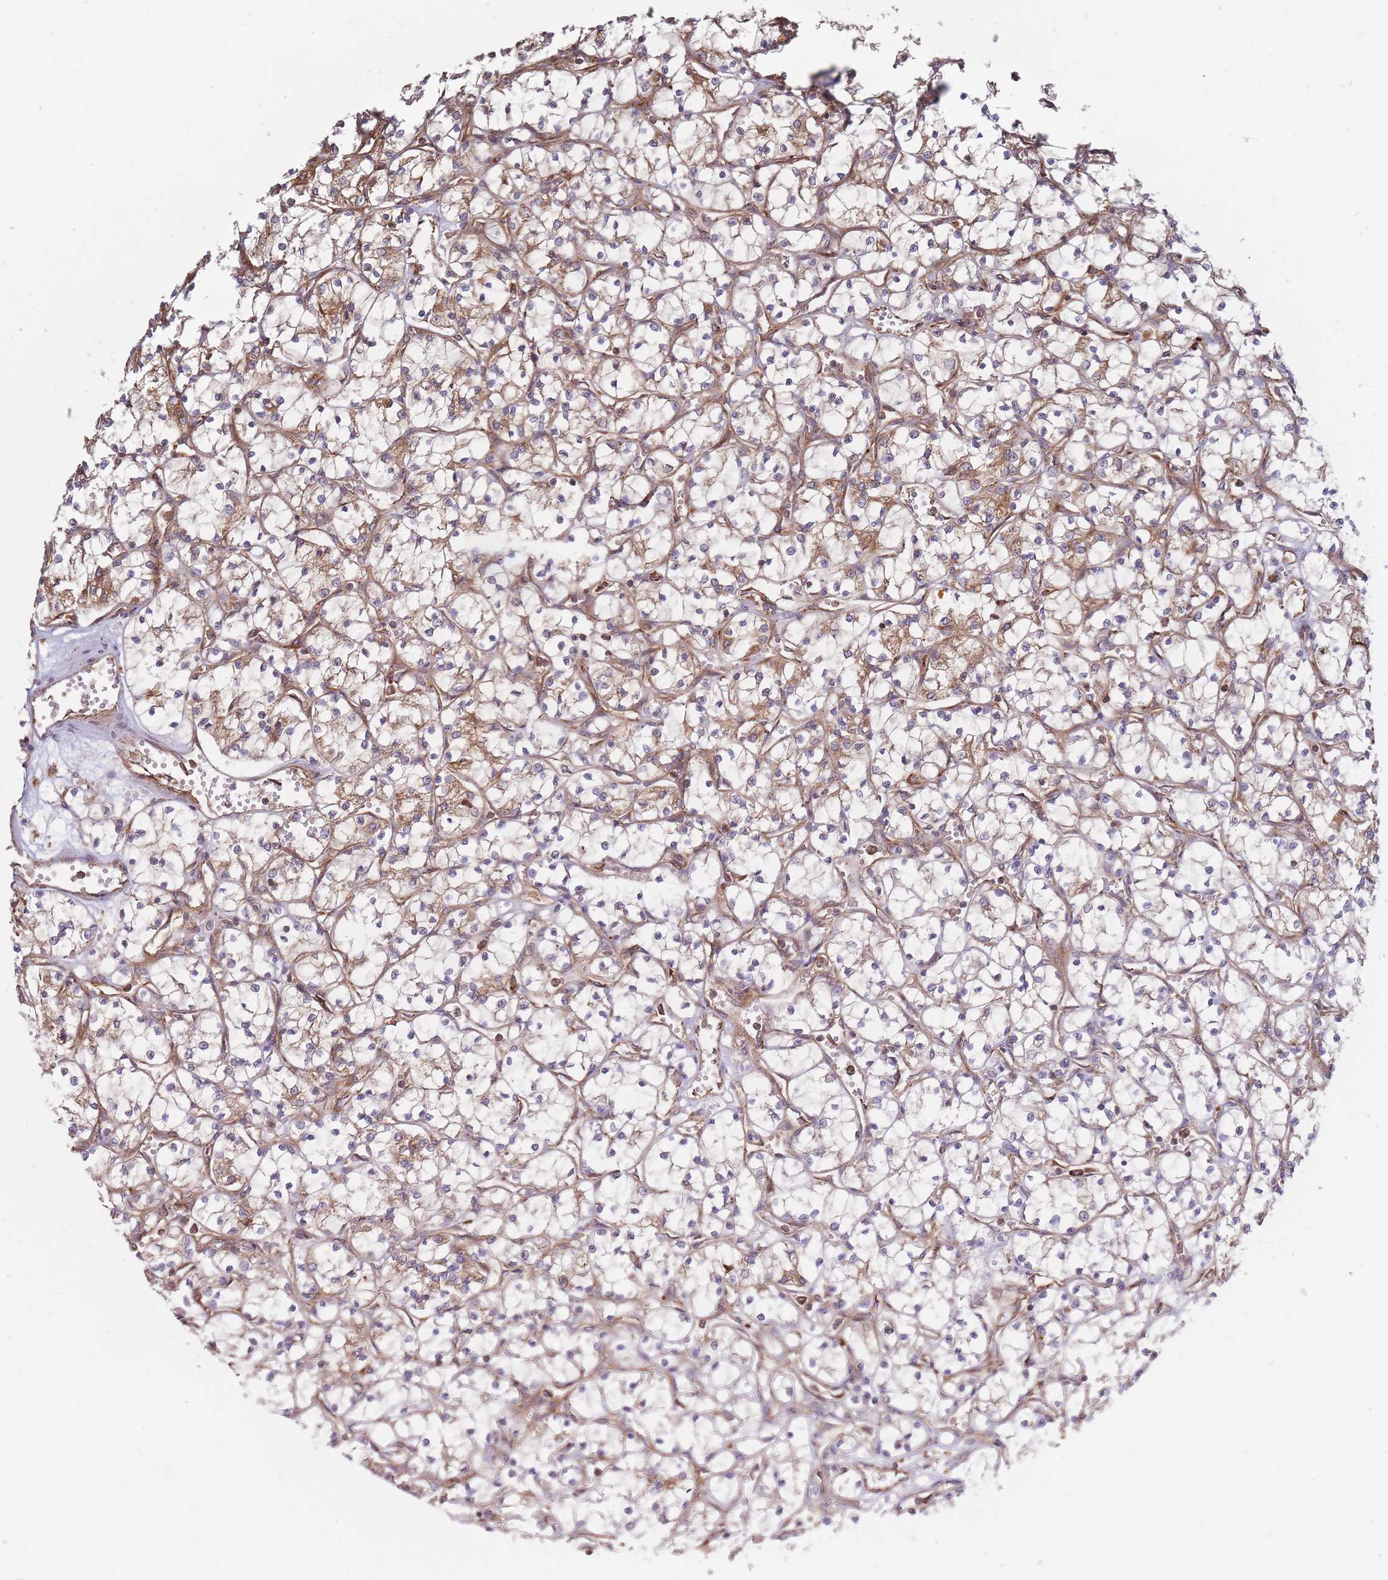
{"staining": {"intensity": "moderate", "quantity": "25%-75%", "location": "cytoplasmic/membranous"}, "tissue": "renal cancer", "cell_type": "Tumor cells", "image_type": "cancer", "snomed": [{"axis": "morphology", "description": "Adenocarcinoma, NOS"}, {"axis": "topography", "description": "Kidney"}], "caption": "Renal adenocarcinoma was stained to show a protein in brown. There is medium levels of moderate cytoplasmic/membranous staining in approximately 25%-75% of tumor cells.", "gene": "RASSF2", "patient": {"sex": "female", "age": 69}}